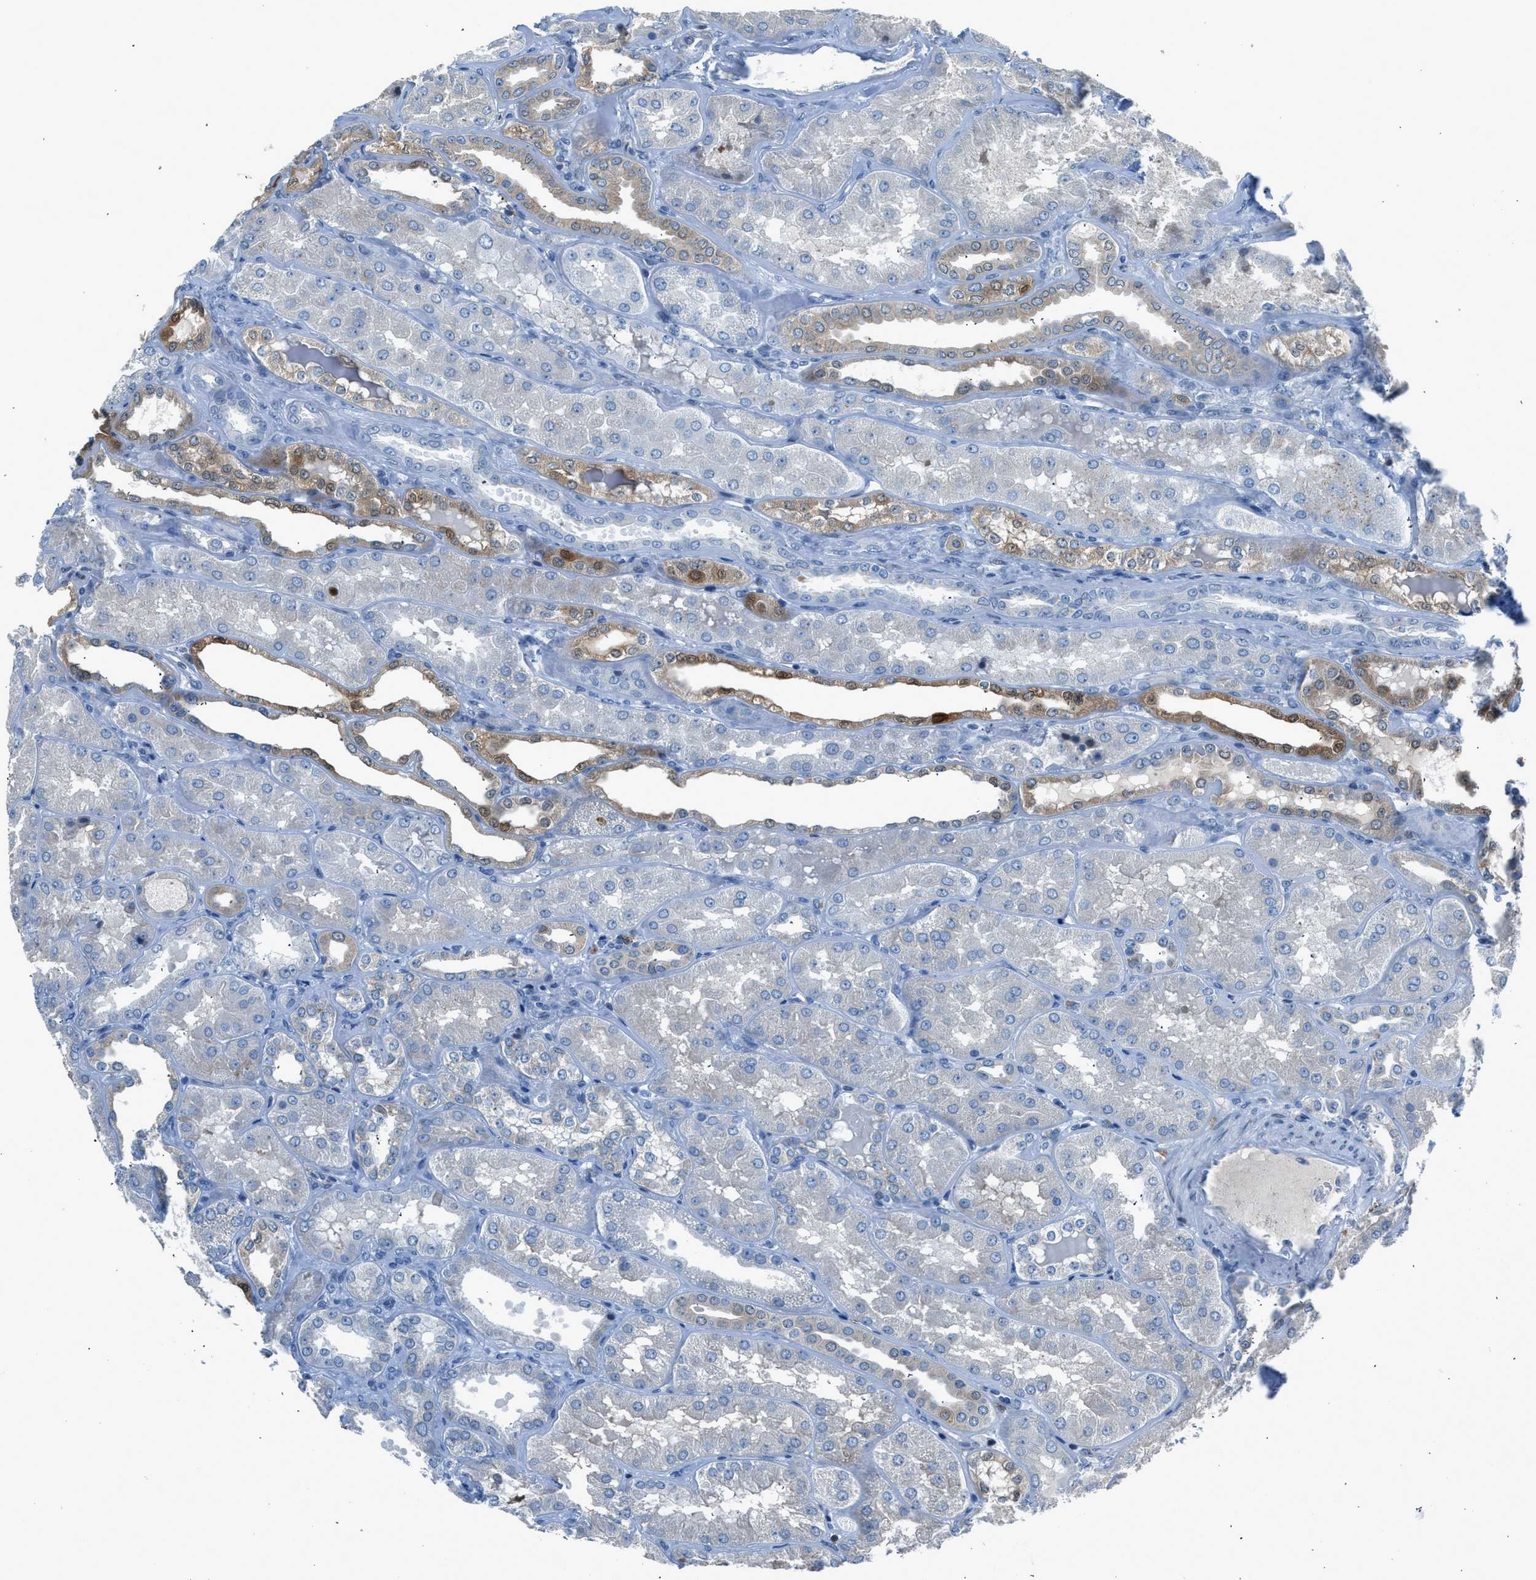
{"staining": {"intensity": "weak", "quantity": "<25%", "location": "cytoplasmic/membranous"}, "tissue": "kidney", "cell_type": "Cells in glomeruli", "image_type": "normal", "snomed": [{"axis": "morphology", "description": "Normal tissue, NOS"}, {"axis": "topography", "description": "Kidney"}], "caption": "An image of kidney stained for a protein reveals no brown staining in cells in glomeruli. Nuclei are stained in blue.", "gene": "RNF41", "patient": {"sex": "female", "age": 56}}